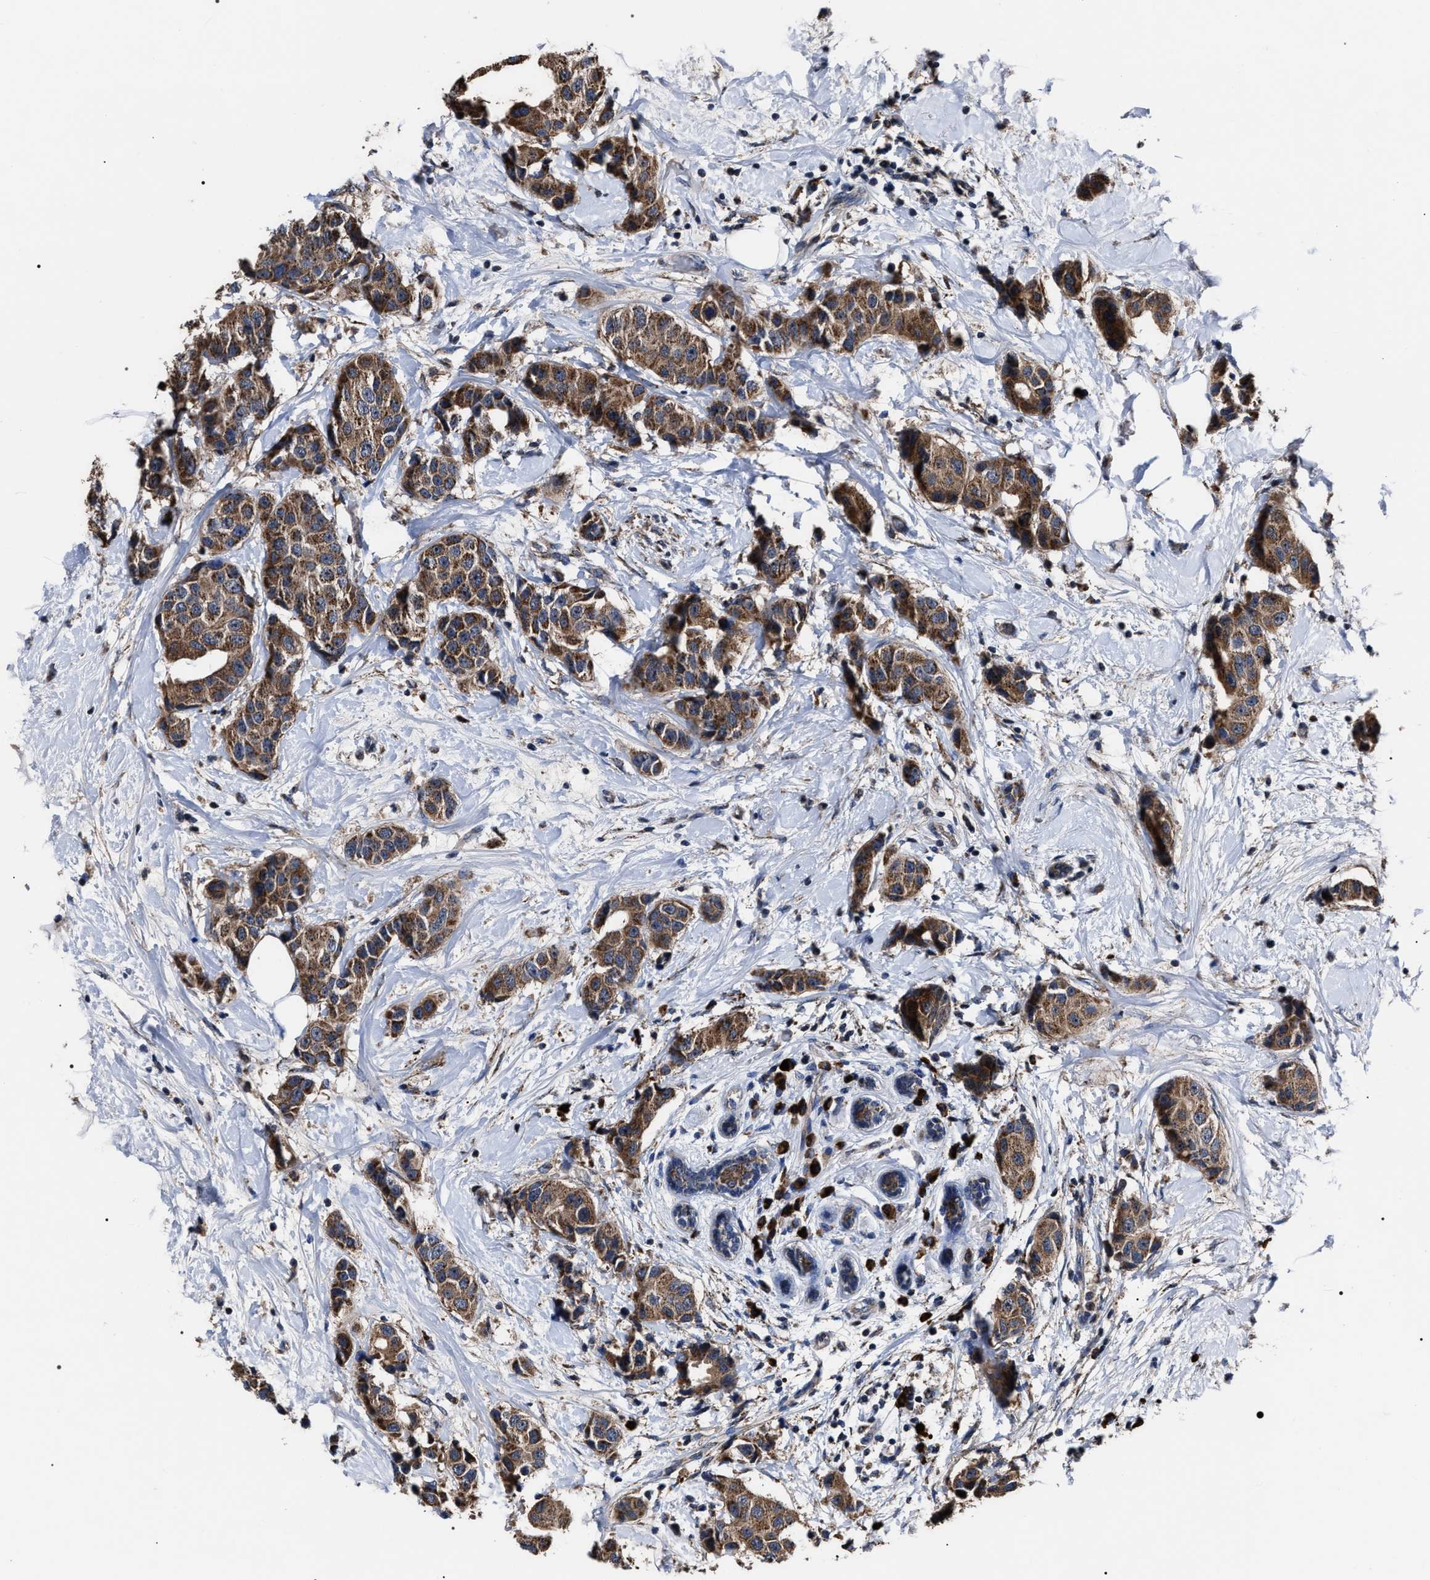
{"staining": {"intensity": "moderate", "quantity": ">75%", "location": "cytoplasmic/membranous"}, "tissue": "breast cancer", "cell_type": "Tumor cells", "image_type": "cancer", "snomed": [{"axis": "morphology", "description": "Normal tissue, NOS"}, {"axis": "morphology", "description": "Duct carcinoma"}, {"axis": "topography", "description": "Breast"}], "caption": "Moderate cytoplasmic/membranous staining for a protein is seen in approximately >75% of tumor cells of breast cancer using immunohistochemistry.", "gene": "MACC1", "patient": {"sex": "female", "age": 39}}